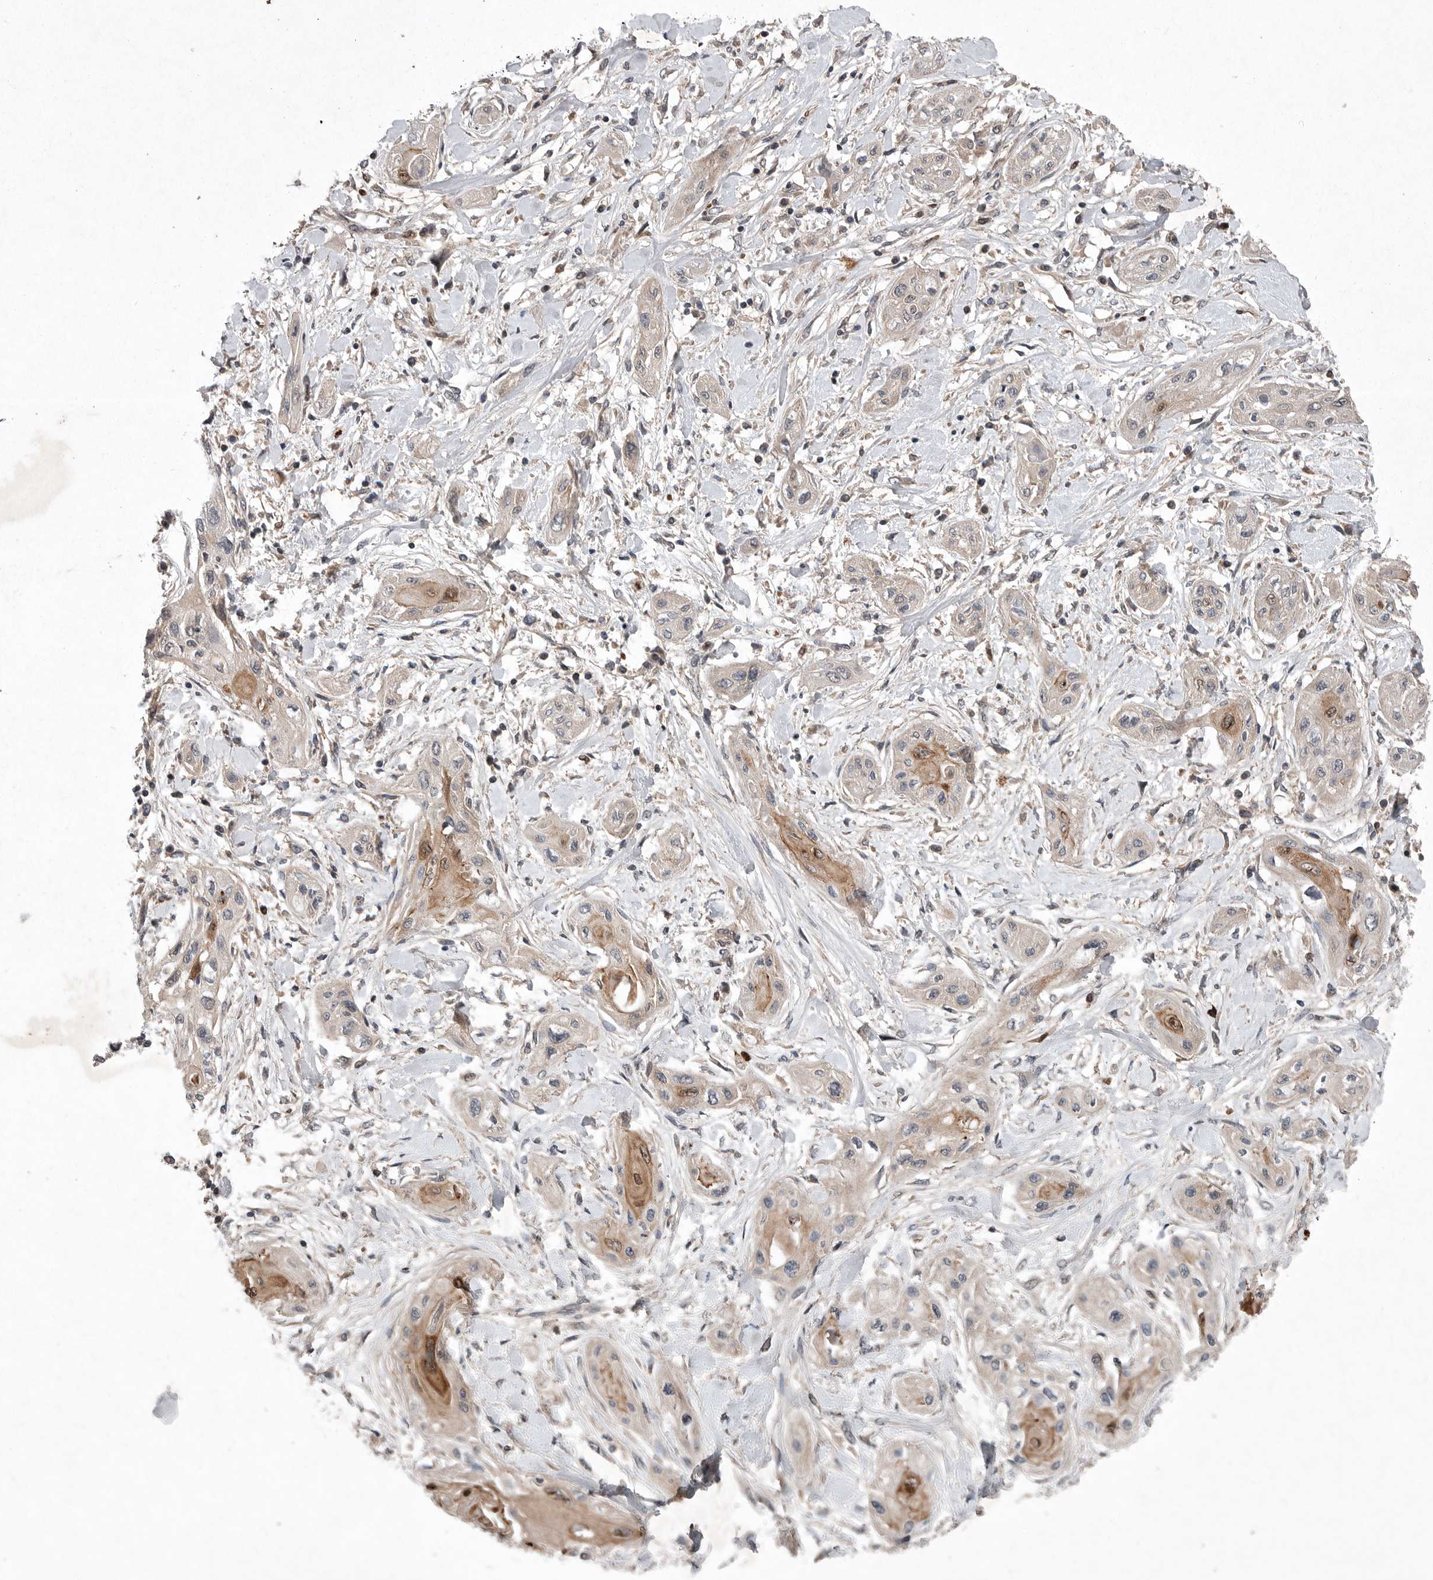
{"staining": {"intensity": "moderate", "quantity": "<25%", "location": "cytoplasmic/membranous"}, "tissue": "lung cancer", "cell_type": "Tumor cells", "image_type": "cancer", "snomed": [{"axis": "morphology", "description": "Squamous cell carcinoma, NOS"}, {"axis": "topography", "description": "Lung"}], "caption": "Immunohistochemical staining of human squamous cell carcinoma (lung) demonstrates moderate cytoplasmic/membranous protein staining in about <25% of tumor cells.", "gene": "SCP2", "patient": {"sex": "female", "age": 47}}